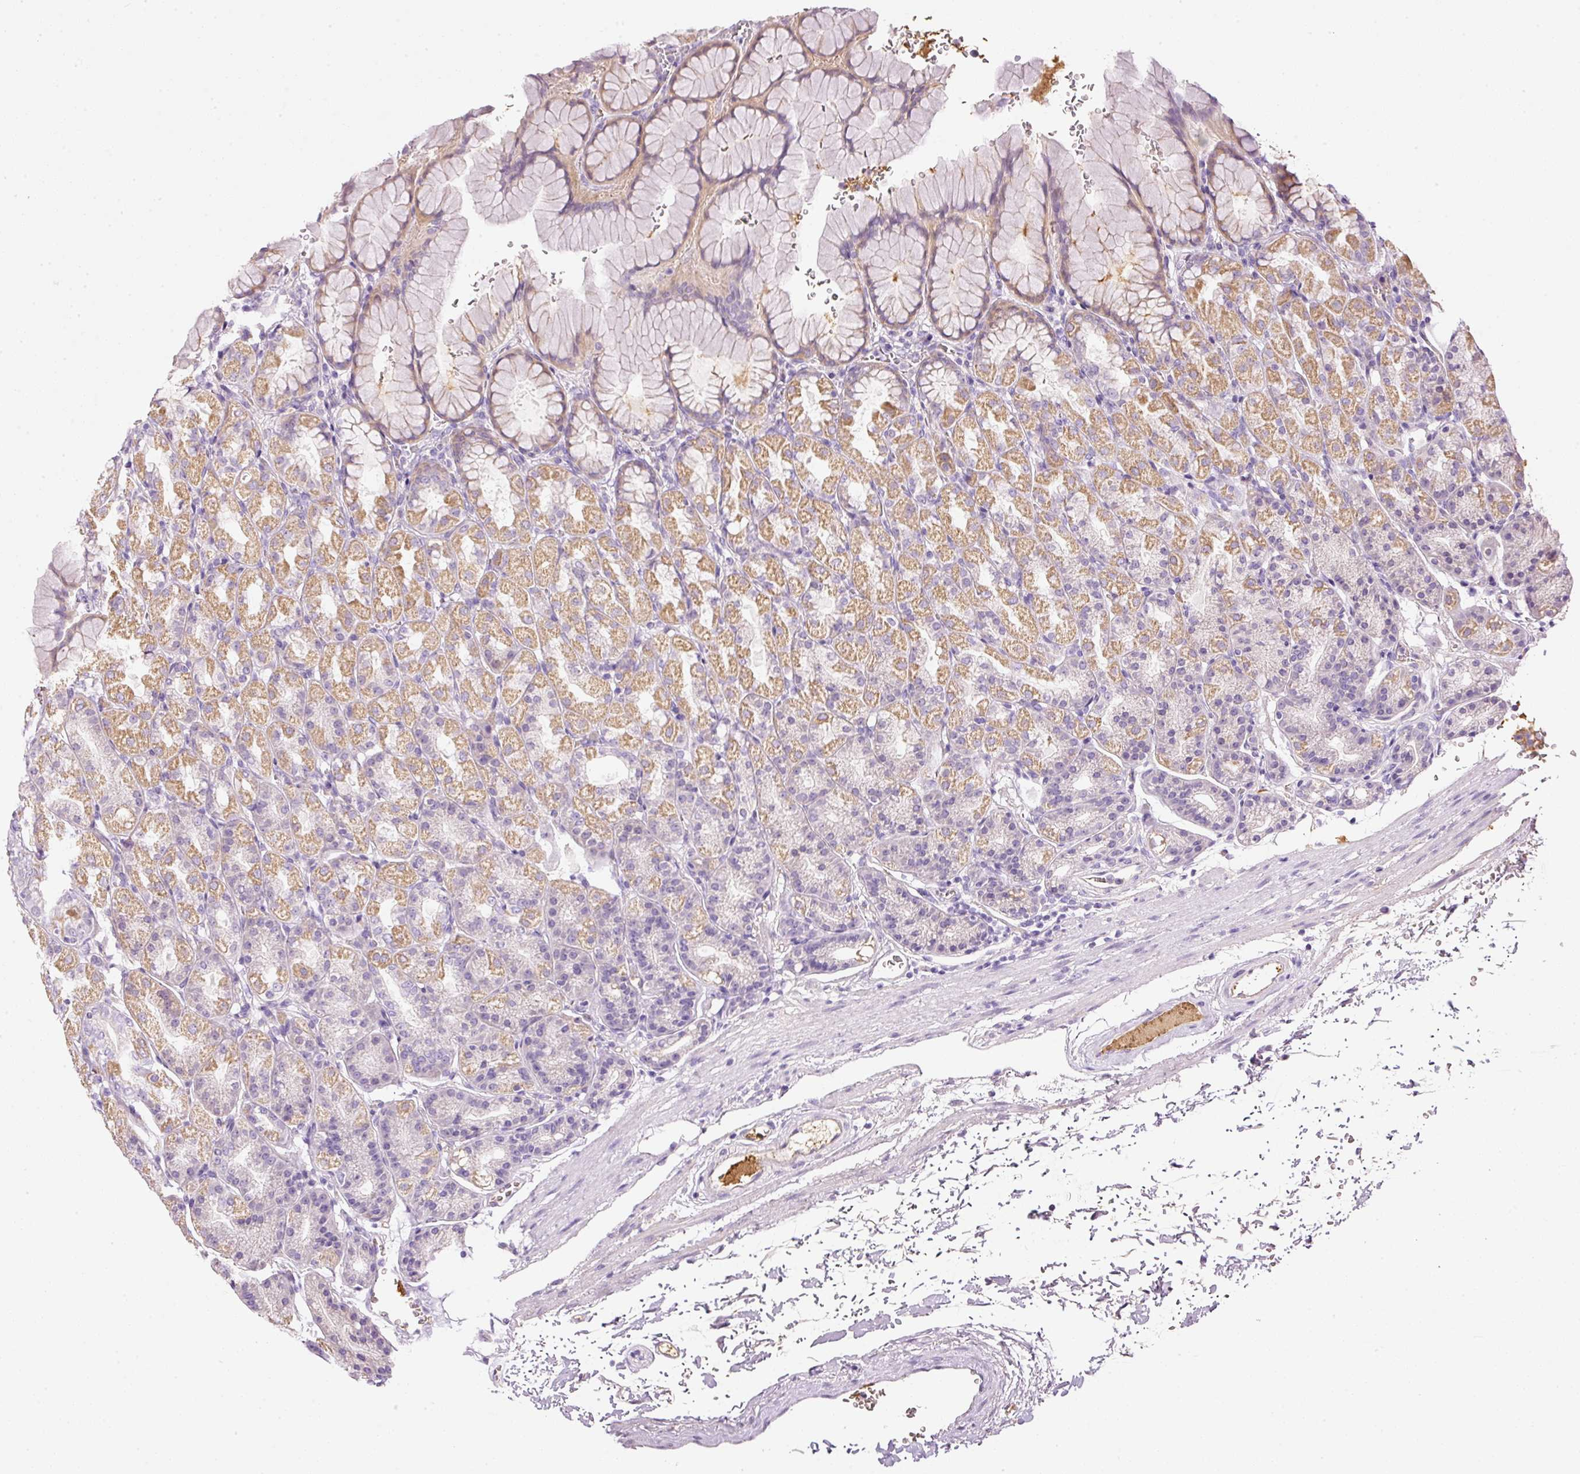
{"staining": {"intensity": "moderate", "quantity": "25%-75%", "location": "cytoplasmic/membranous"}, "tissue": "stomach", "cell_type": "Glandular cells", "image_type": "normal", "snomed": [{"axis": "morphology", "description": "Normal tissue, NOS"}, {"axis": "topography", "description": "Stomach, upper"}], "caption": "Immunohistochemical staining of benign human stomach exhibits medium levels of moderate cytoplasmic/membranous staining in about 25%-75% of glandular cells. (DAB (3,3'-diaminobenzidine) IHC with brightfield microscopy, high magnification).", "gene": "KPNA5", "patient": {"sex": "female", "age": 81}}